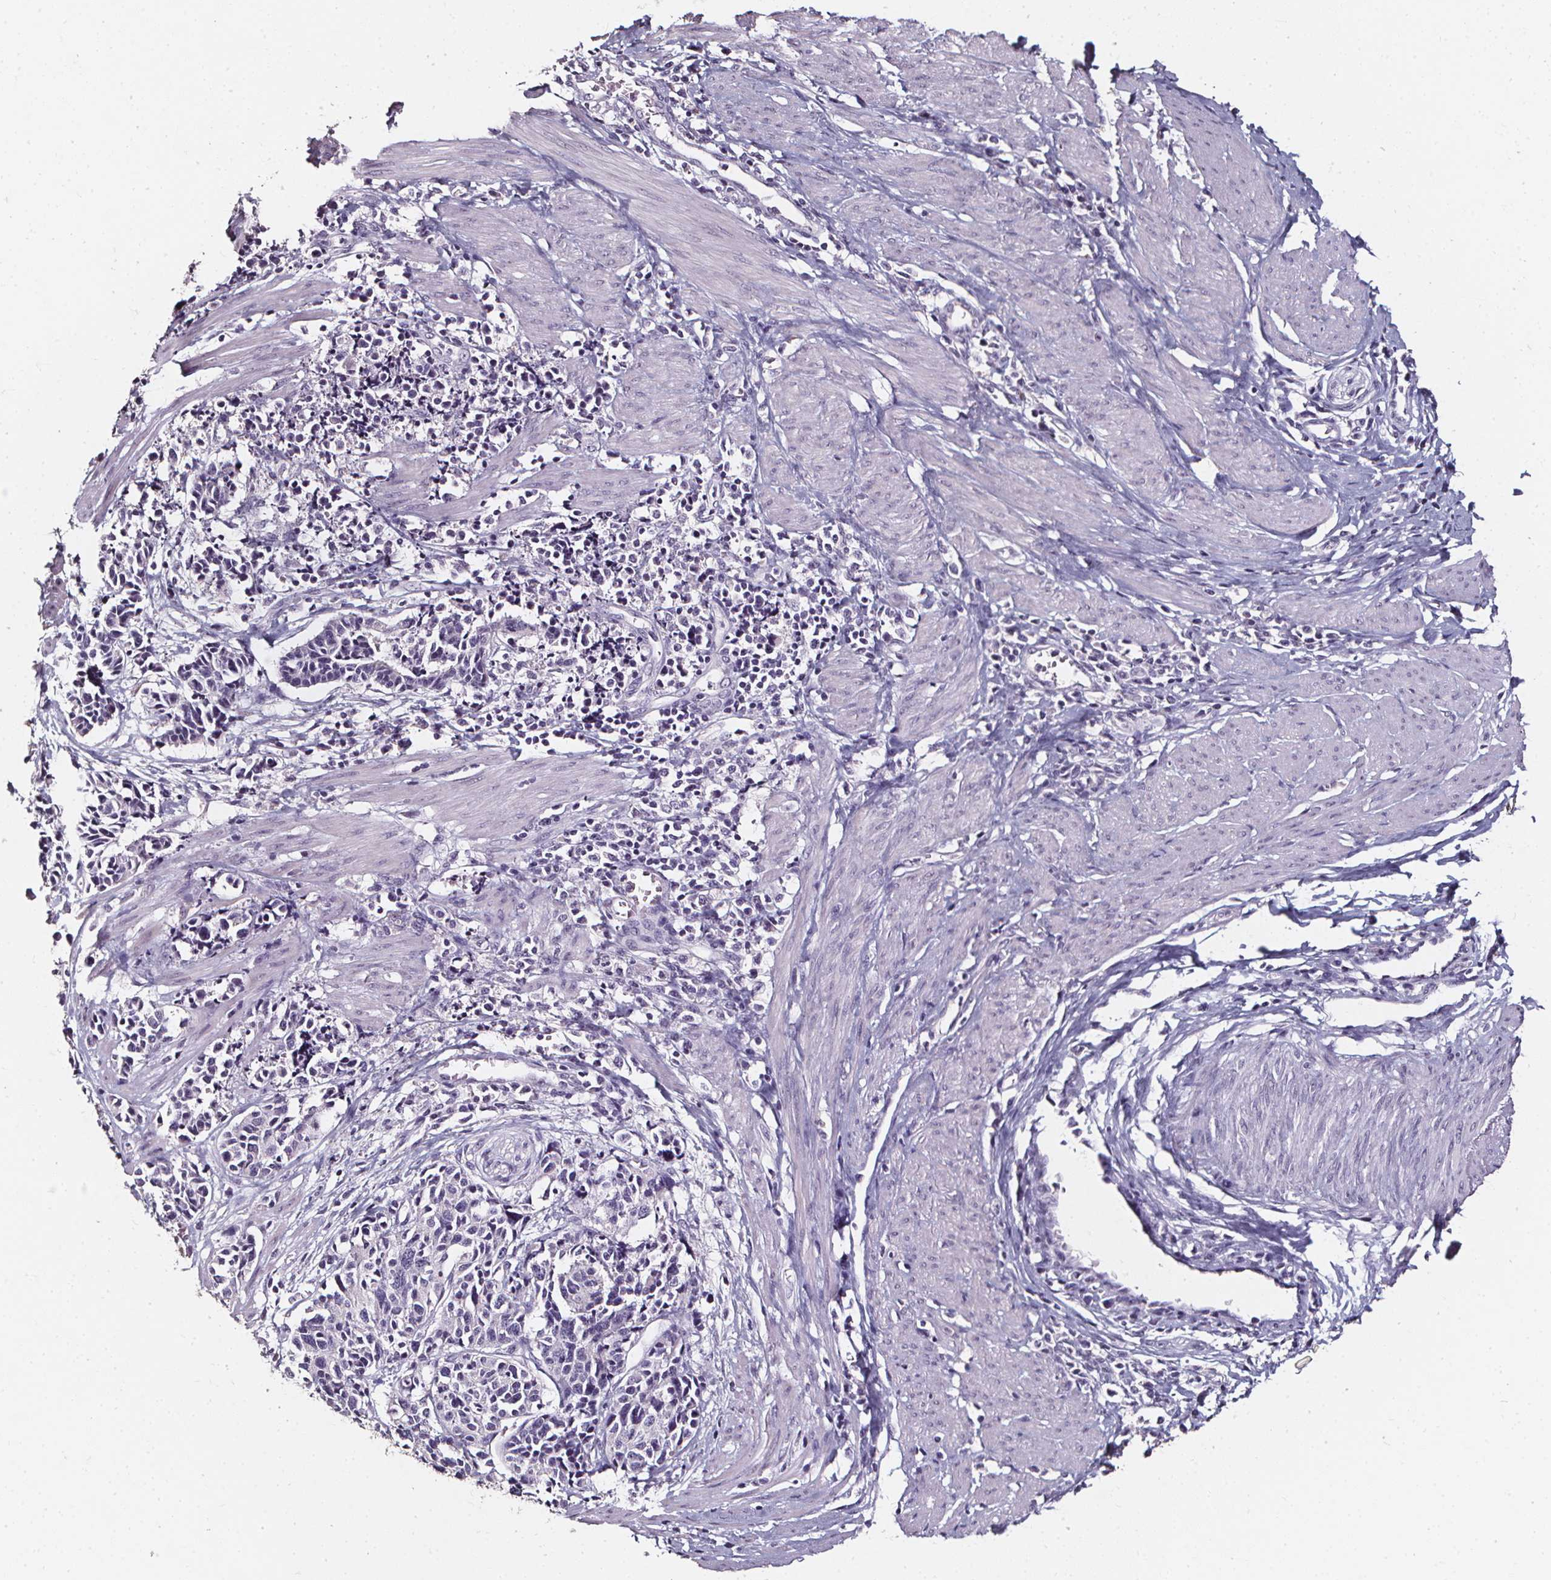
{"staining": {"intensity": "negative", "quantity": "none", "location": "none"}, "tissue": "cervical cancer", "cell_type": "Tumor cells", "image_type": "cancer", "snomed": [{"axis": "morphology", "description": "Squamous cell carcinoma, NOS"}, {"axis": "topography", "description": "Cervix"}], "caption": "High power microscopy micrograph of an immunohistochemistry (IHC) histopathology image of squamous cell carcinoma (cervical), revealing no significant positivity in tumor cells. Brightfield microscopy of immunohistochemistry (IHC) stained with DAB (brown) and hematoxylin (blue), captured at high magnification.", "gene": "DEFA5", "patient": {"sex": "female", "age": 35}}